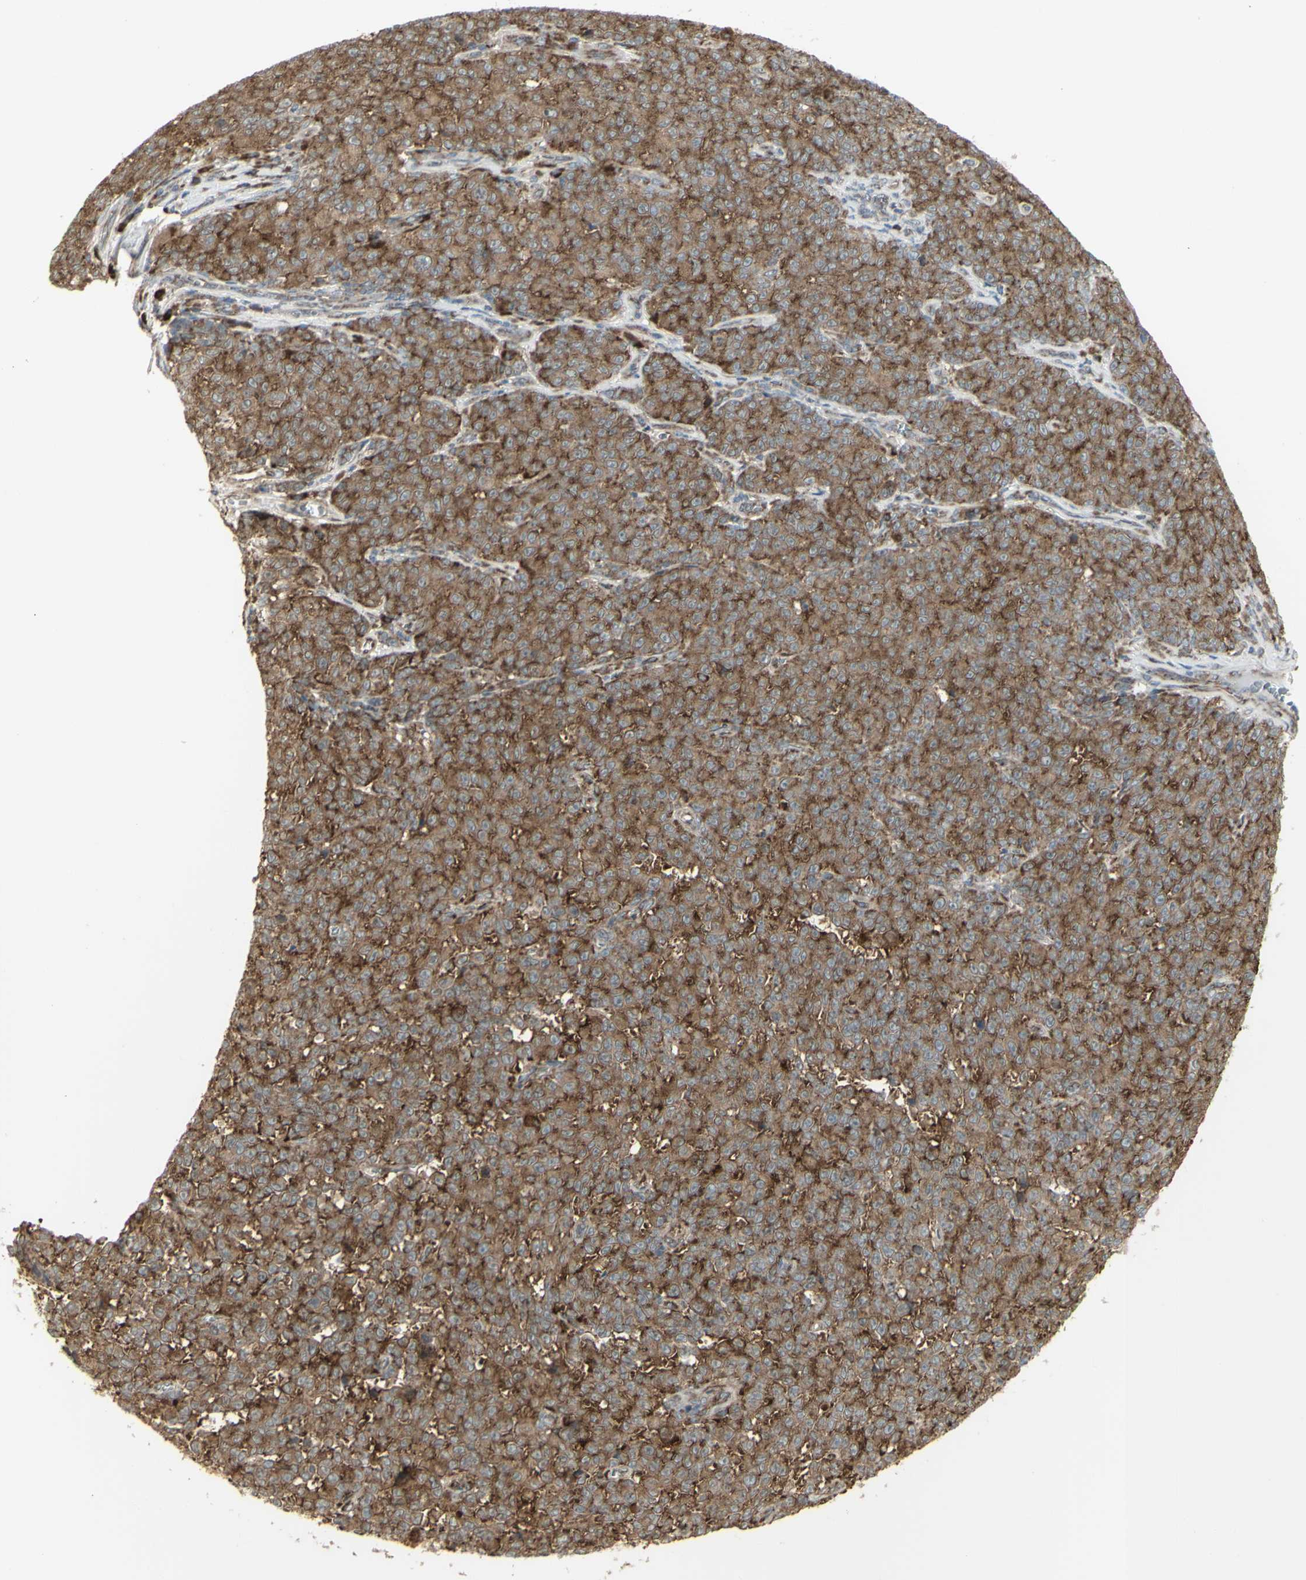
{"staining": {"intensity": "strong", "quantity": ">75%", "location": "cytoplasmic/membranous"}, "tissue": "melanoma", "cell_type": "Tumor cells", "image_type": "cancer", "snomed": [{"axis": "morphology", "description": "Malignant melanoma, NOS"}, {"axis": "topography", "description": "Skin"}], "caption": "Approximately >75% of tumor cells in human malignant melanoma display strong cytoplasmic/membranous protein staining as visualized by brown immunohistochemical staining.", "gene": "FKBP3", "patient": {"sex": "female", "age": 82}}